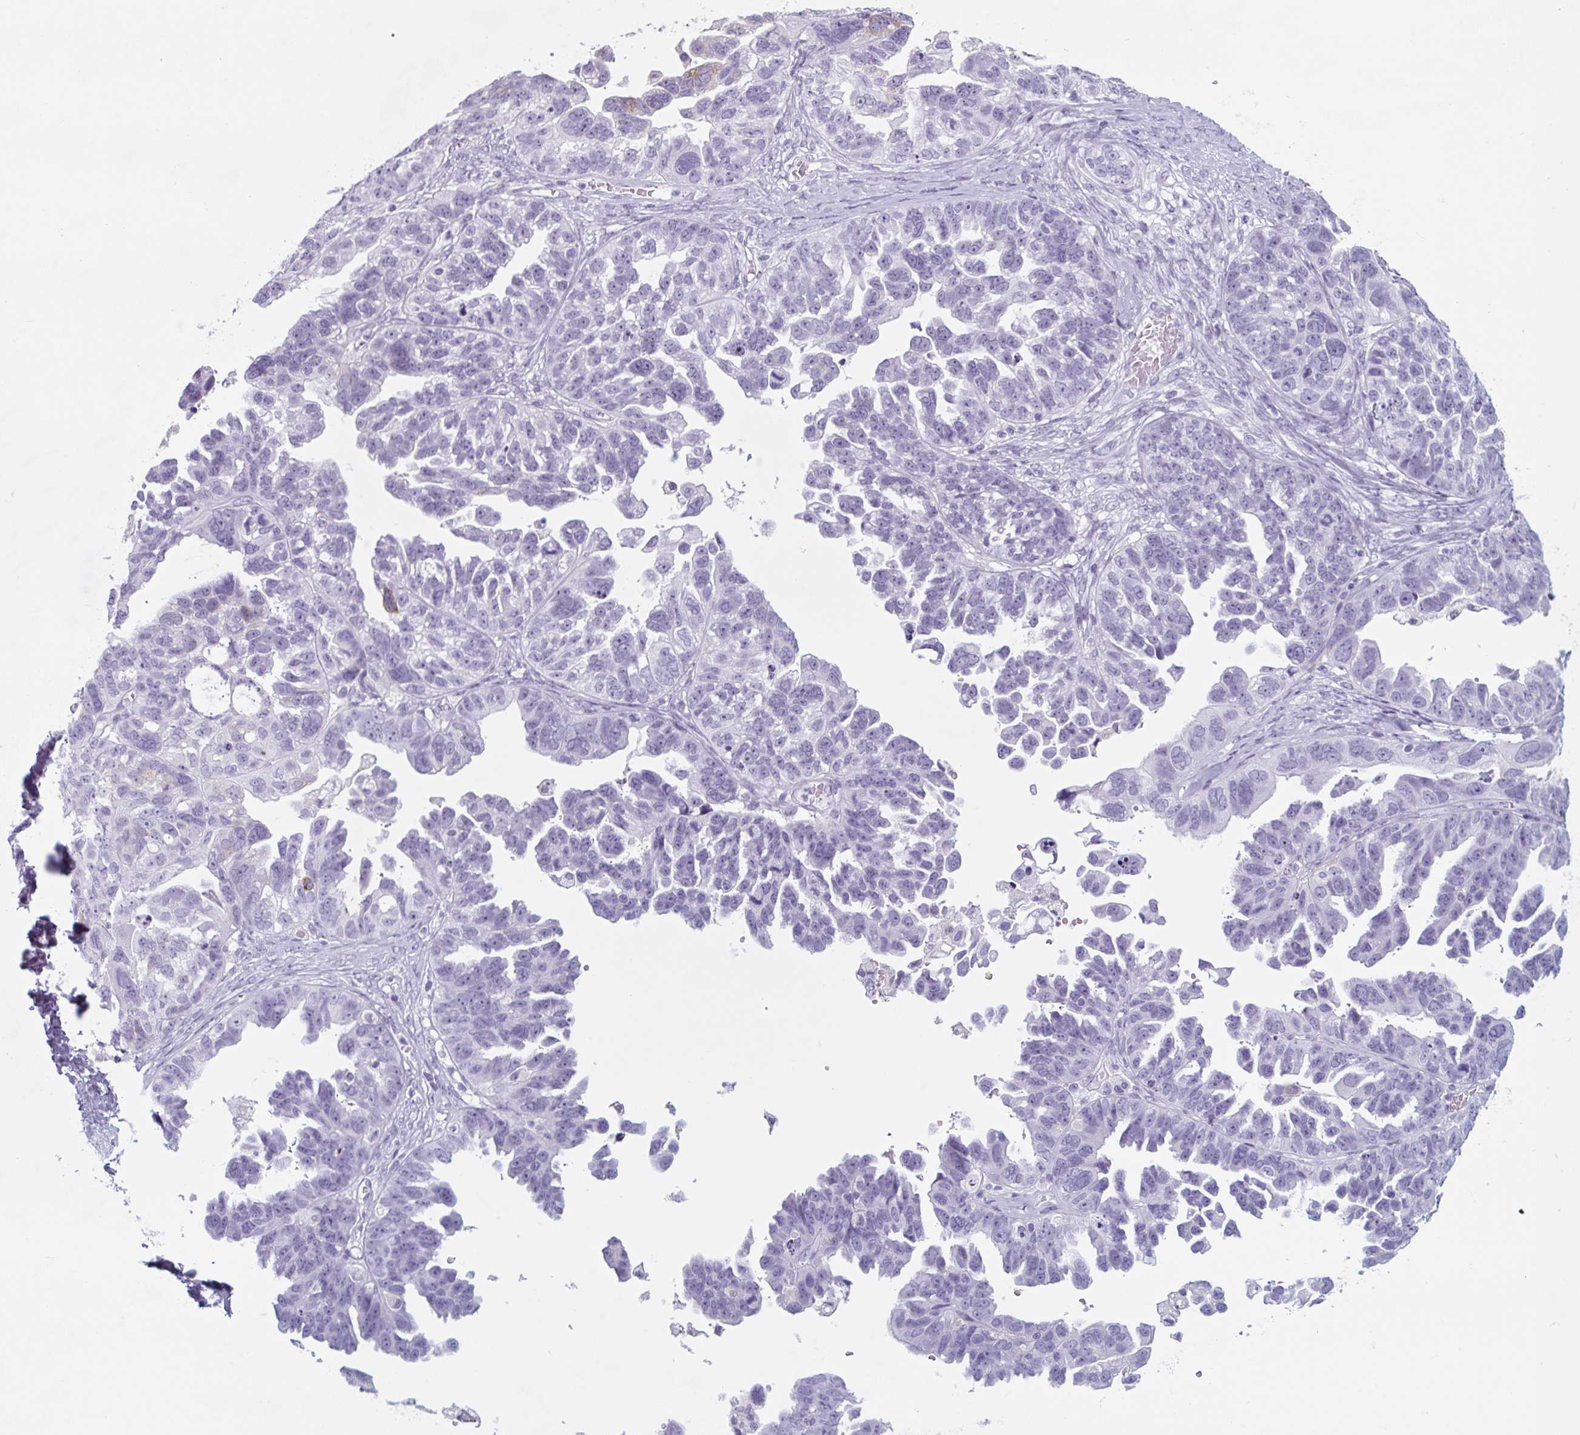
{"staining": {"intensity": "negative", "quantity": "none", "location": "none"}, "tissue": "ovarian cancer", "cell_type": "Tumor cells", "image_type": "cancer", "snomed": [{"axis": "morphology", "description": "Cystadenocarcinoma, serous, NOS"}, {"axis": "topography", "description": "Ovary"}], "caption": "Ovarian cancer was stained to show a protein in brown. There is no significant positivity in tumor cells.", "gene": "TNFRSF8", "patient": {"sex": "female", "age": 79}}